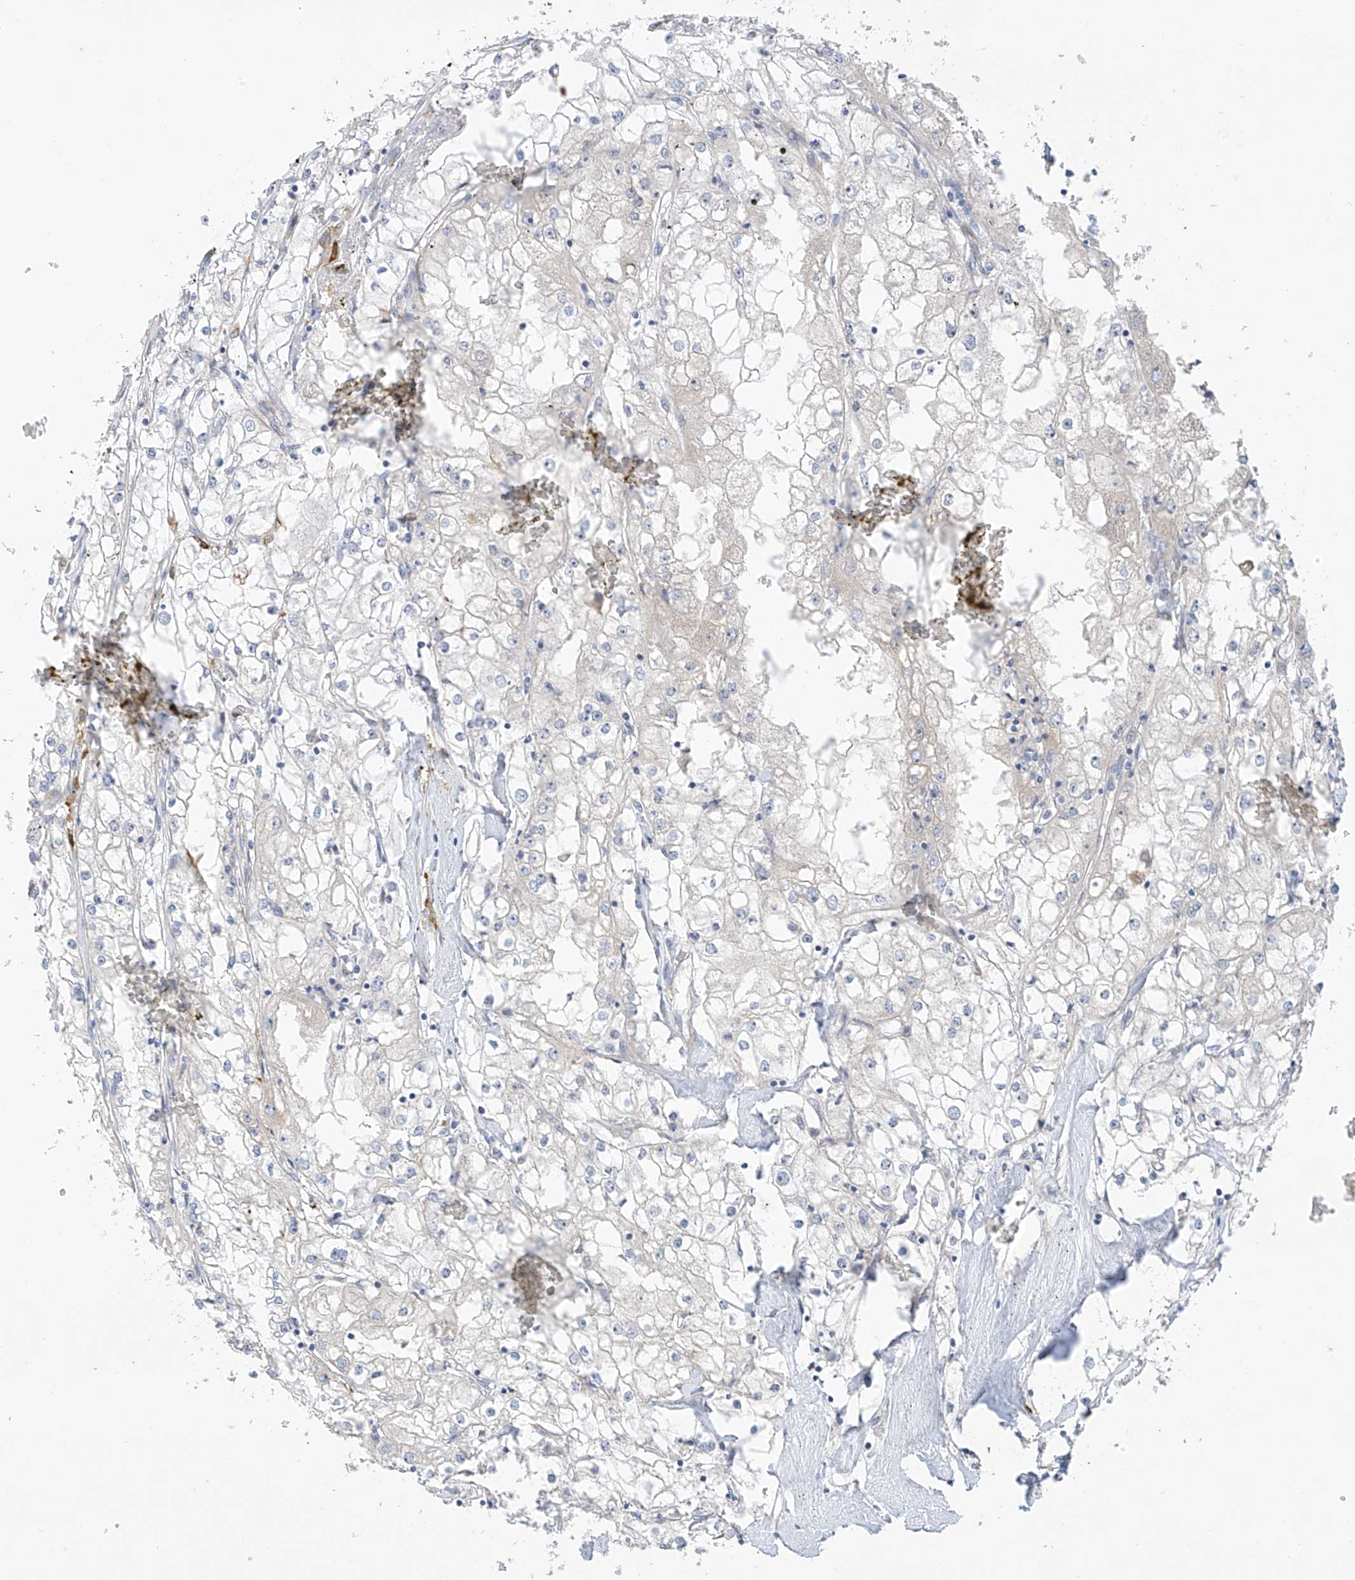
{"staining": {"intensity": "negative", "quantity": "none", "location": "none"}, "tissue": "renal cancer", "cell_type": "Tumor cells", "image_type": "cancer", "snomed": [{"axis": "morphology", "description": "Adenocarcinoma, NOS"}, {"axis": "topography", "description": "Kidney"}], "caption": "High power microscopy micrograph of an IHC photomicrograph of renal cancer, revealing no significant positivity in tumor cells.", "gene": "ZNF641", "patient": {"sex": "male", "age": 56}}